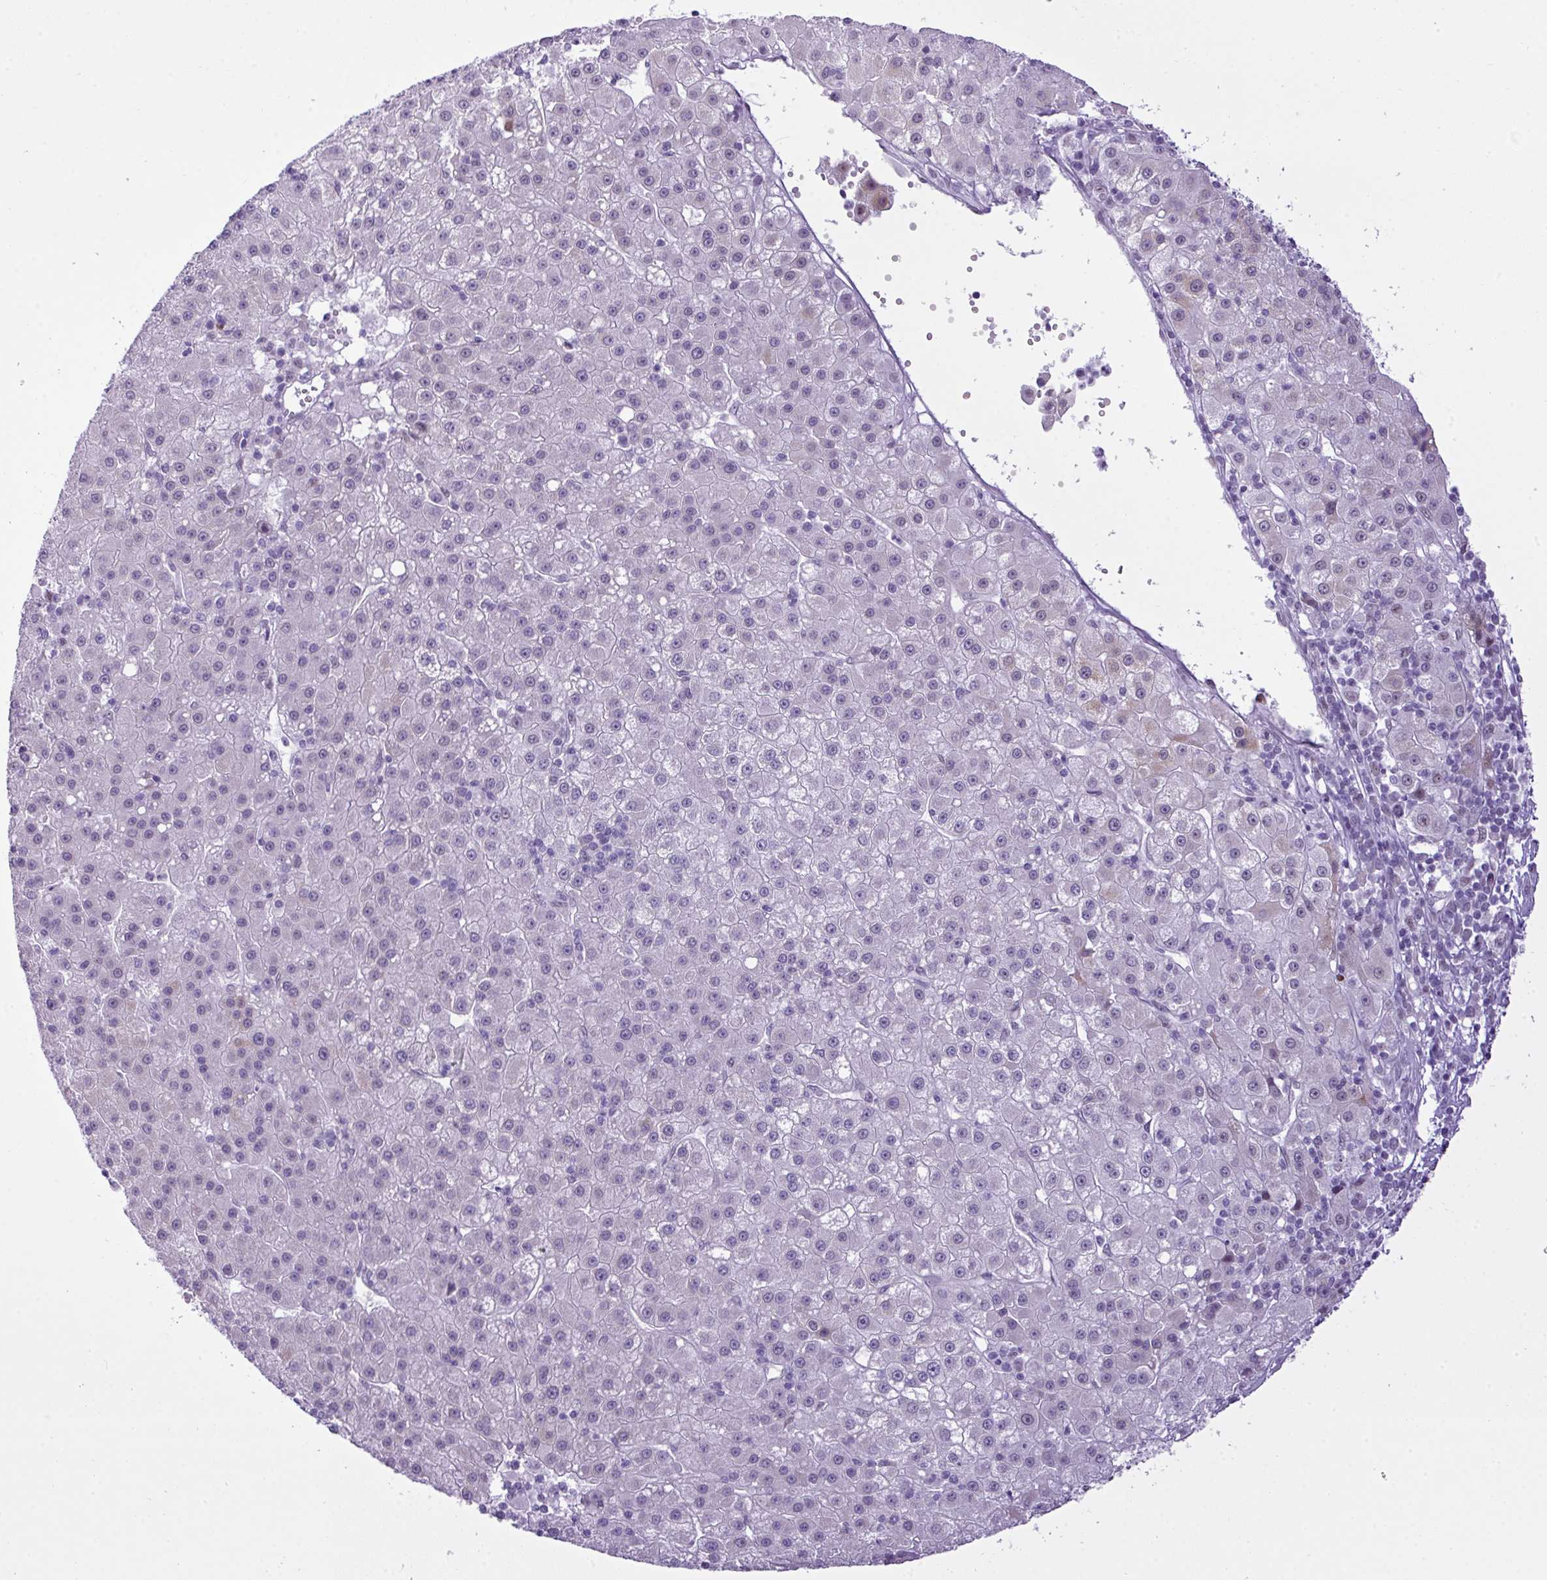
{"staining": {"intensity": "negative", "quantity": "none", "location": "none"}, "tissue": "liver cancer", "cell_type": "Tumor cells", "image_type": "cancer", "snomed": [{"axis": "morphology", "description": "Carcinoma, Hepatocellular, NOS"}, {"axis": "topography", "description": "Liver"}], "caption": "High magnification brightfield microscopy of hepatocellular carcinoma (liver) stained with DAB (brown) and counterstained with hematoxylin (blue): tumor cells show no significant expression. The staining was performed using DAB (3,3'-diaminobenzidine) to visualize the protein expression in brown, while the nuclei were stained in blue with hematoxylin (Magnification: 20x).", "gene": "ELOA2", "patient": {"sex": "male", "age": 76}}